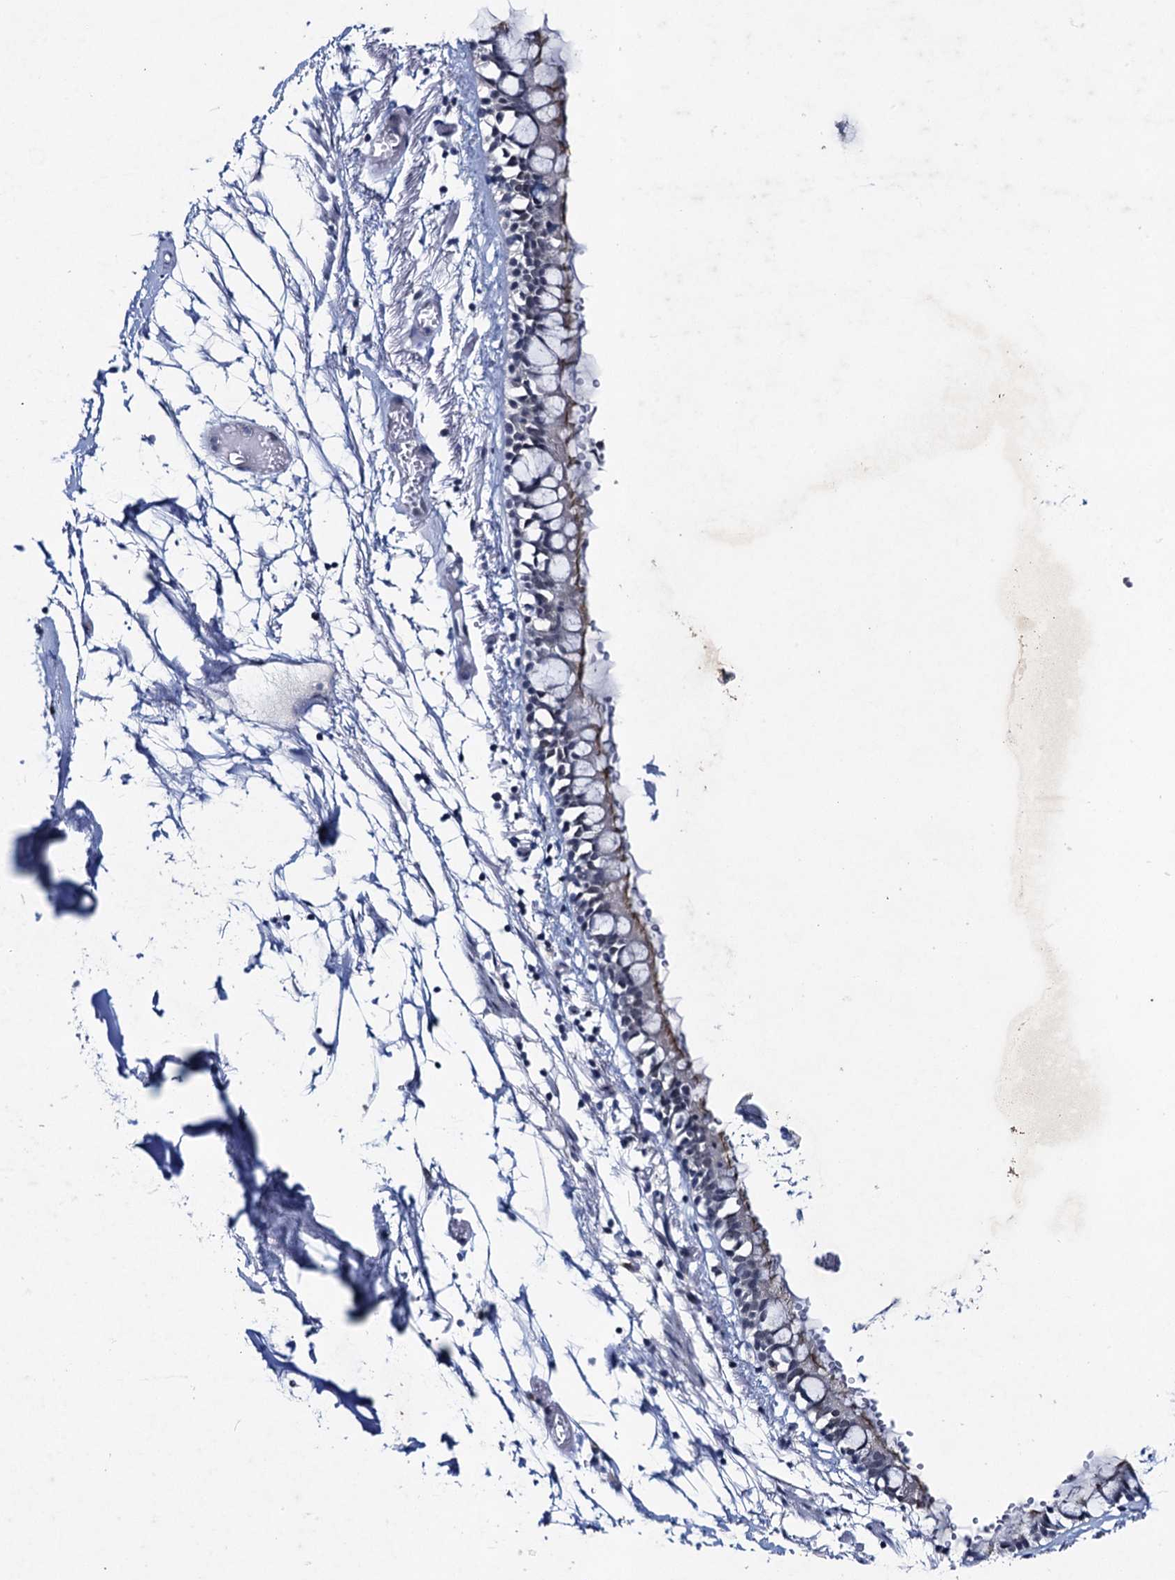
{"staining": {"intensity": "negative", "quantity": "none", "location": "none"}, "tissue": "nasopharynx", "cell_type": "Respiratory epithelial cells", "image_type": "normal", "snomed": [{"axis": "morphology", "description": "Normal tissue, NOS"}, {"axis": "topography", "description": "Nasopharynx"}], "caption": "Immunohistochemistry photomicrograph of benign human nasopharynx stained for a protein (brown), which shows no expression in respiratory epithelial cells. The staining was performed using DAB (3,3'-diaminobenzidine) to visualize the protein expression in brown, while the nuclei were stained in blue with hematoxylin (Magnification: 20x).", "gene": "ENSG00000230707", "patient": {"sex": "male", "age": 32}}